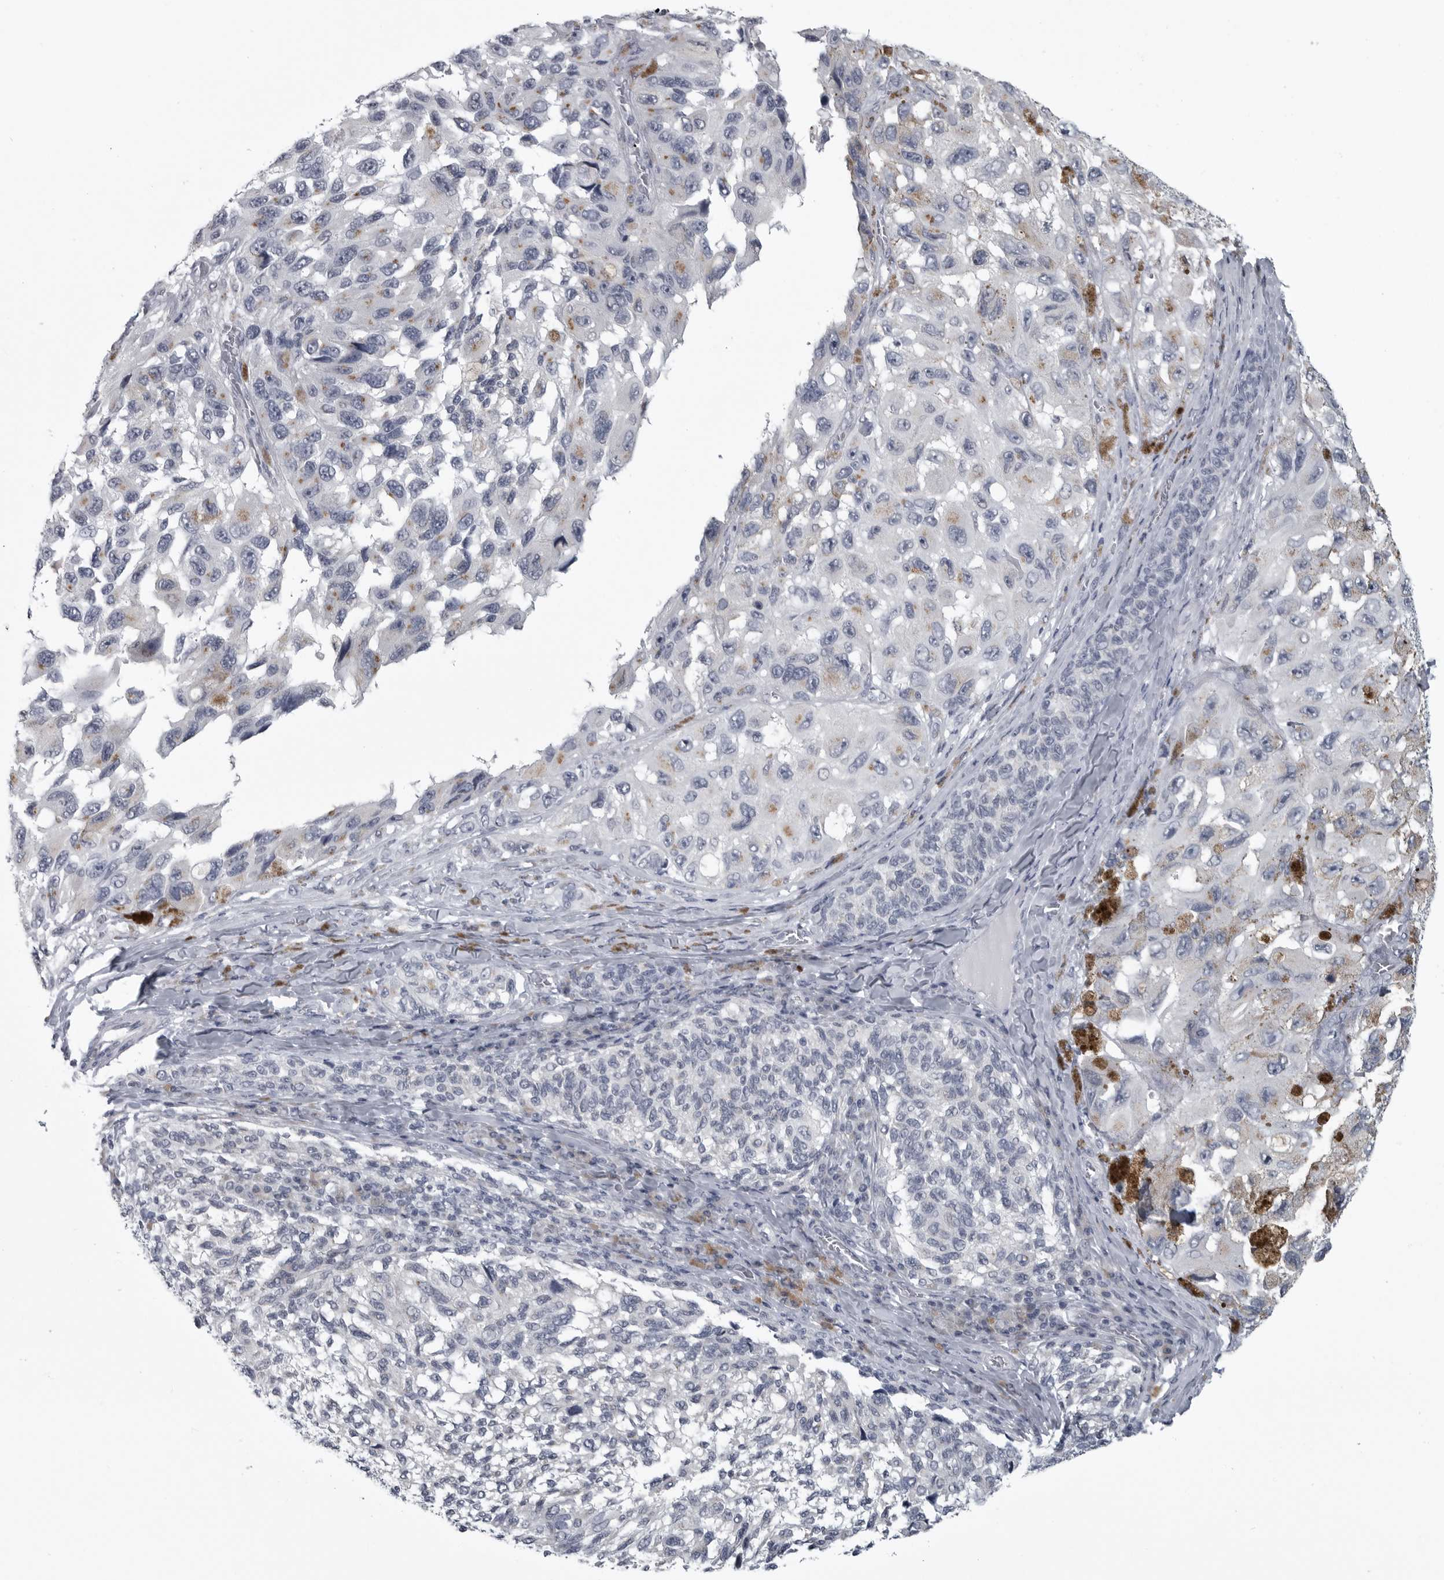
{"staining": {"intensity": "negative", "quantity": "none", "location": "none"}, "tissue": "melanoma", "cell_type": "Tumor cells", "image_type": "cancer", "snomed": [{"axis": "morphology", "description": "Malignant melanoma, NOS"}, {"axis": "topography", "description": "Skin"}], "caption": "The histopathology image displays no staining of tumor cells in melanoma.", "gene": "MYOC", "patient": {"sex": "female", "age": 73}}